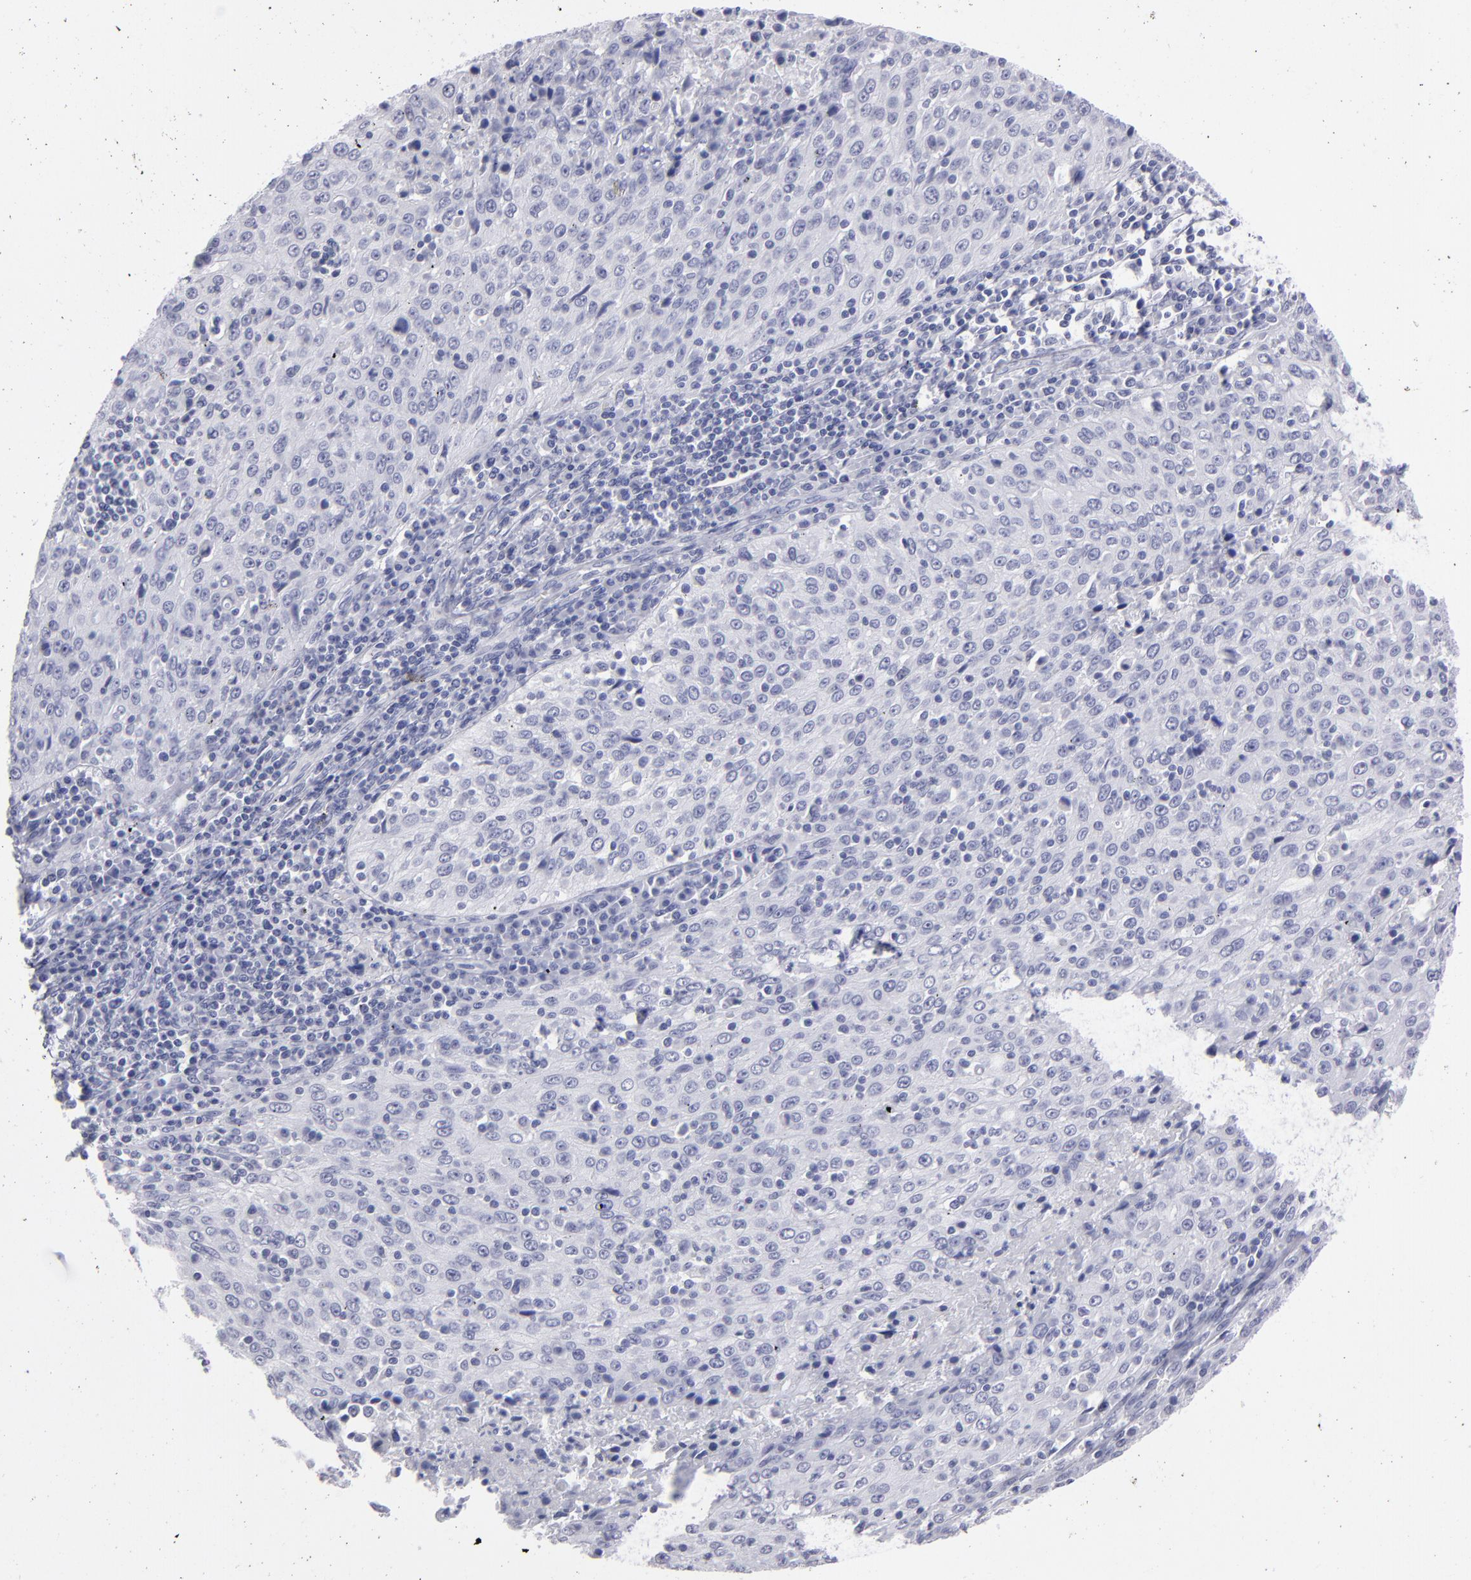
{"staining": {"intensity": "negative", "quantity": "none", "location": "none"}, "tissue": "cervical cancer", "cell_type": "Tumor cells", "image_type": "cancer", "snomed": [{"axis": "morphology", "description": "Squamous cell carcinoma, NOS"}, {"axis": "topography", "description": "Cervix"}], "caption": "This is an immunohistochemistry (IHC) histopathology image of human cervical squamous cell carcinoma. There is no positivity in tumor cells.", "gene": "ALDOB", "patient": {"sex": "female", "age": 27}}